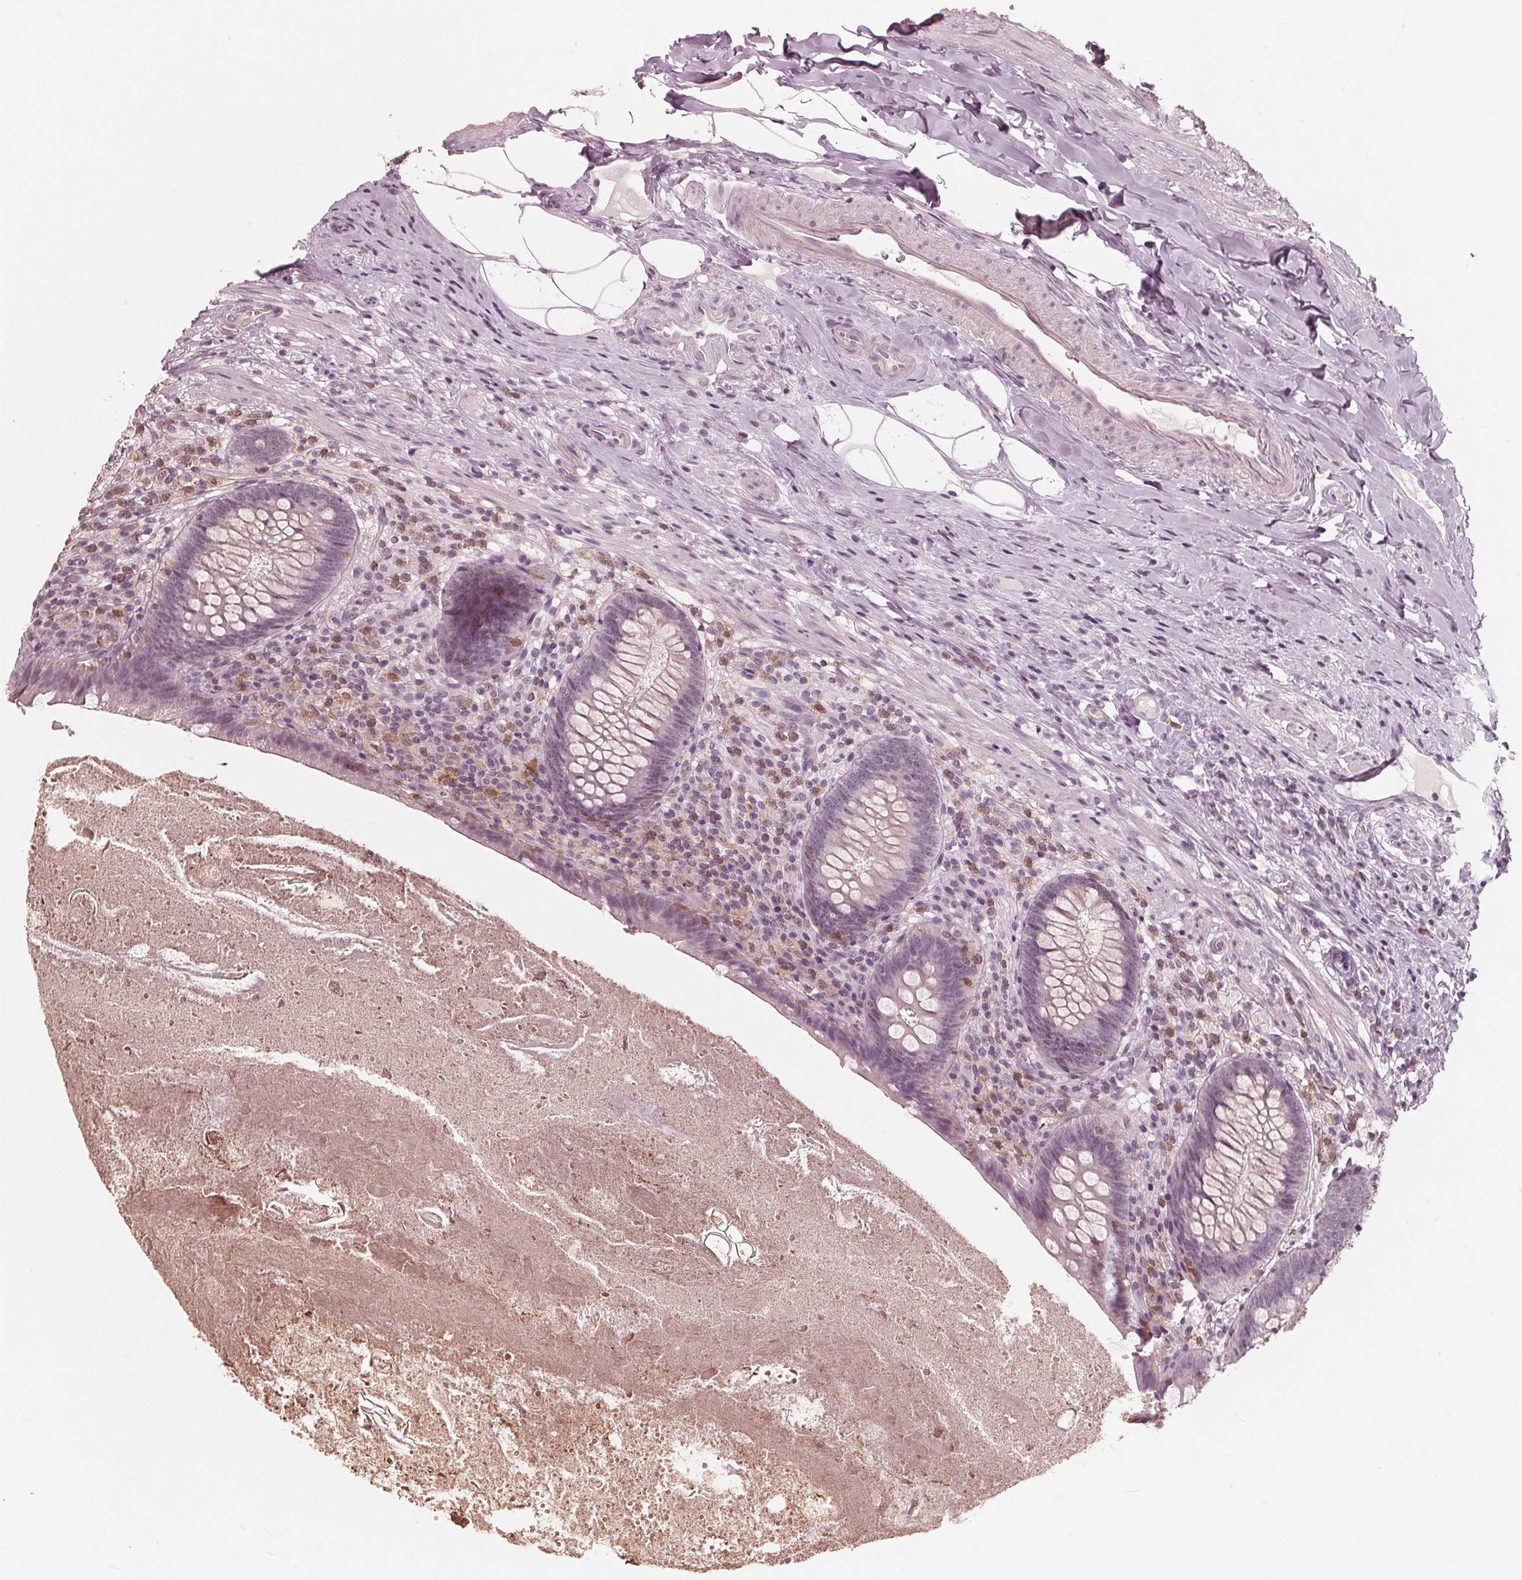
{"staining": {"intensity": "negative", "quantity": "none", "location": "none"}, "tissue": "appendix", "cell_type": "Glandular cells", "image_type": "normal", "snomed": [{"axis": "morphology", "description": "Normal tissue, NOS"}, {"axis": "topography", "description": "Appendix"}], "caption": "Immunohistochemistry (IHC) of benign human appendix displays no staining in glandular cells. (Stains: DAB immunohistochemistry with hematoxylin counter stain, Microscopy: brightfield microscopy at high magnification).", "gene": "ING3", "patient": {"sex": "male", "age": 47}}